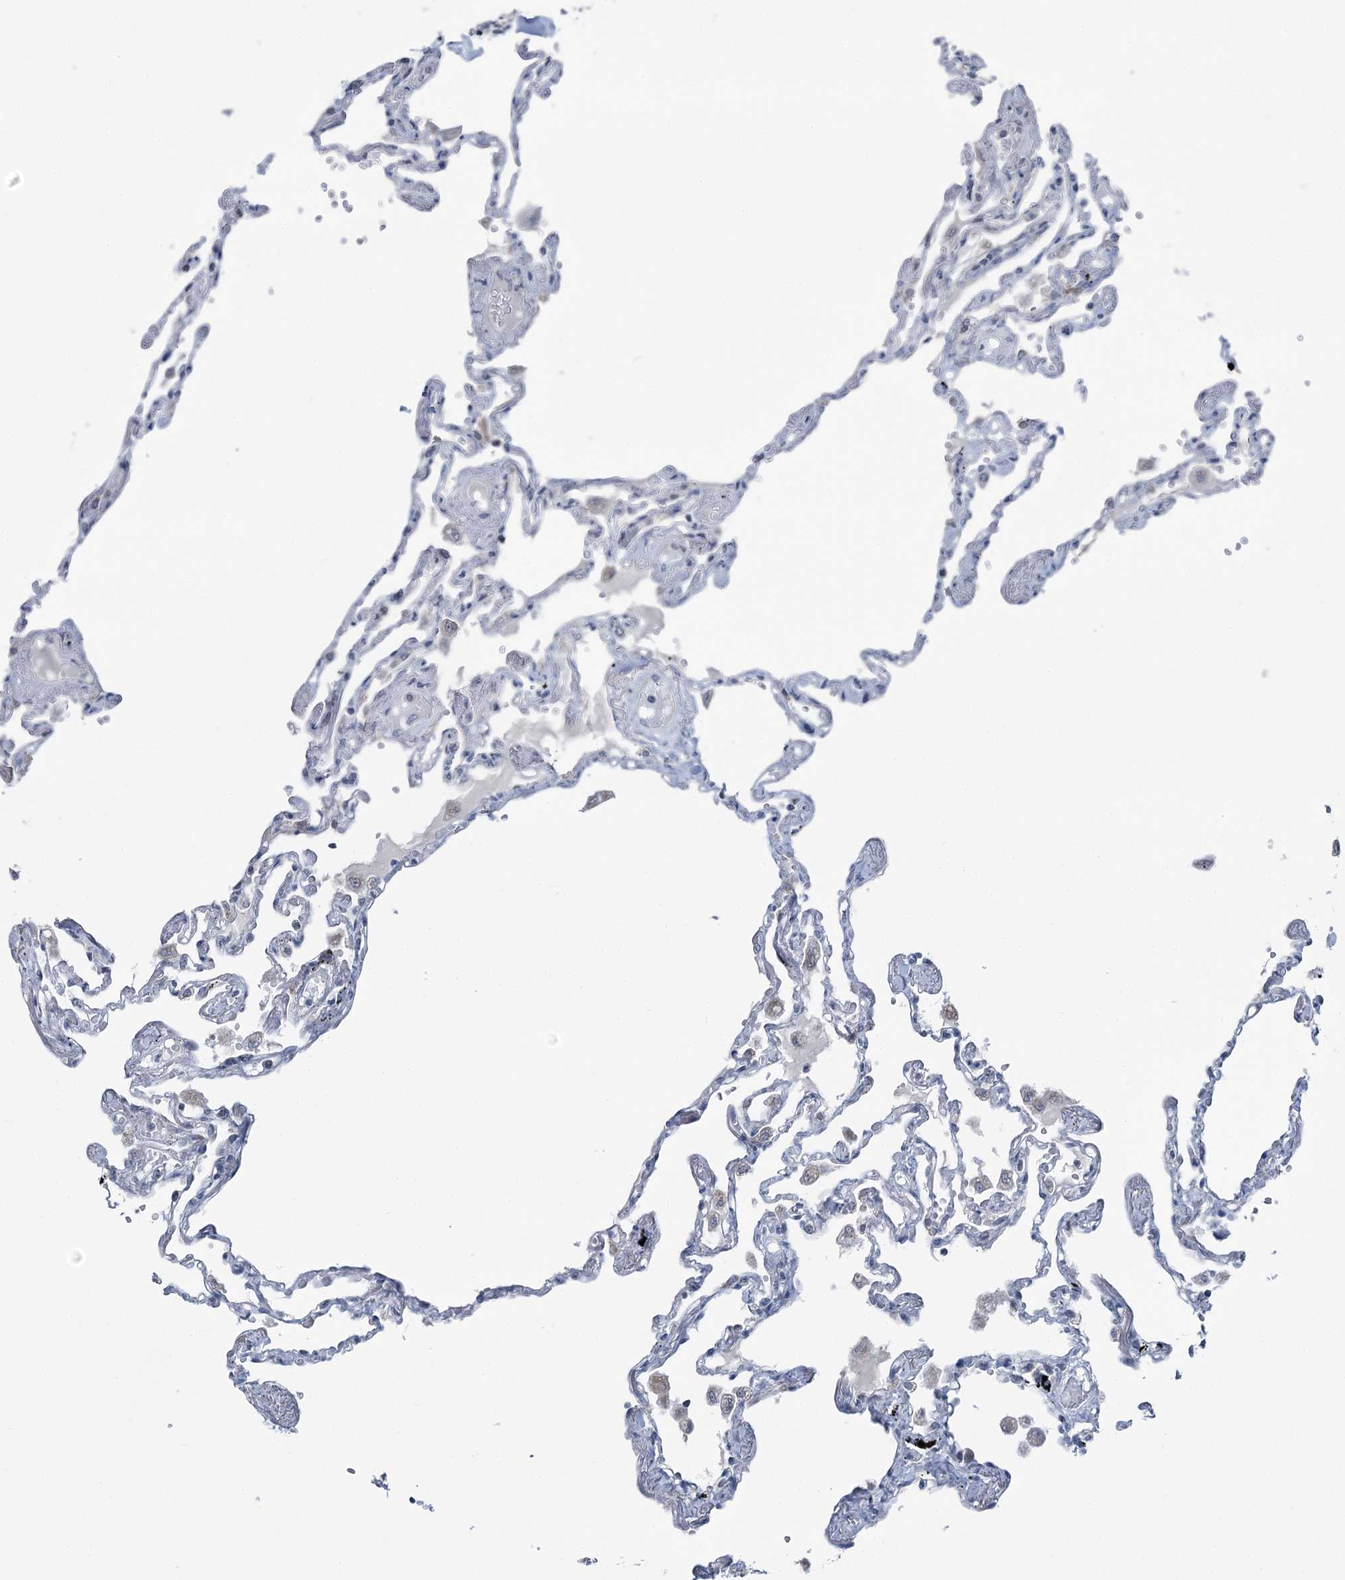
{"staining": {"intensity": "negative", "quantity": "none", "location": "none"}, "tissue": "lung", "cell_type": "Alveolar cells", "image_type": "normal", "snomed": [{"axis": "morphology", "description": "Normal tissue, NOS"}, {"axis": "topography", "description": "Lung"}], "caption": "Immunohistochemistry photomicrograph of benign lung: human lung stained with DAB (3,3'-diaminobenzidine) exhibits no significant protein staining in alveolar cells. The staining was performed using DAB to visualize the protein expression in brown, while the nuclei were stained in blue with hematoxylin (Magnification: 20x).", "gene": "STEEP1", "patient": {"sex": "female", "age": 67}}